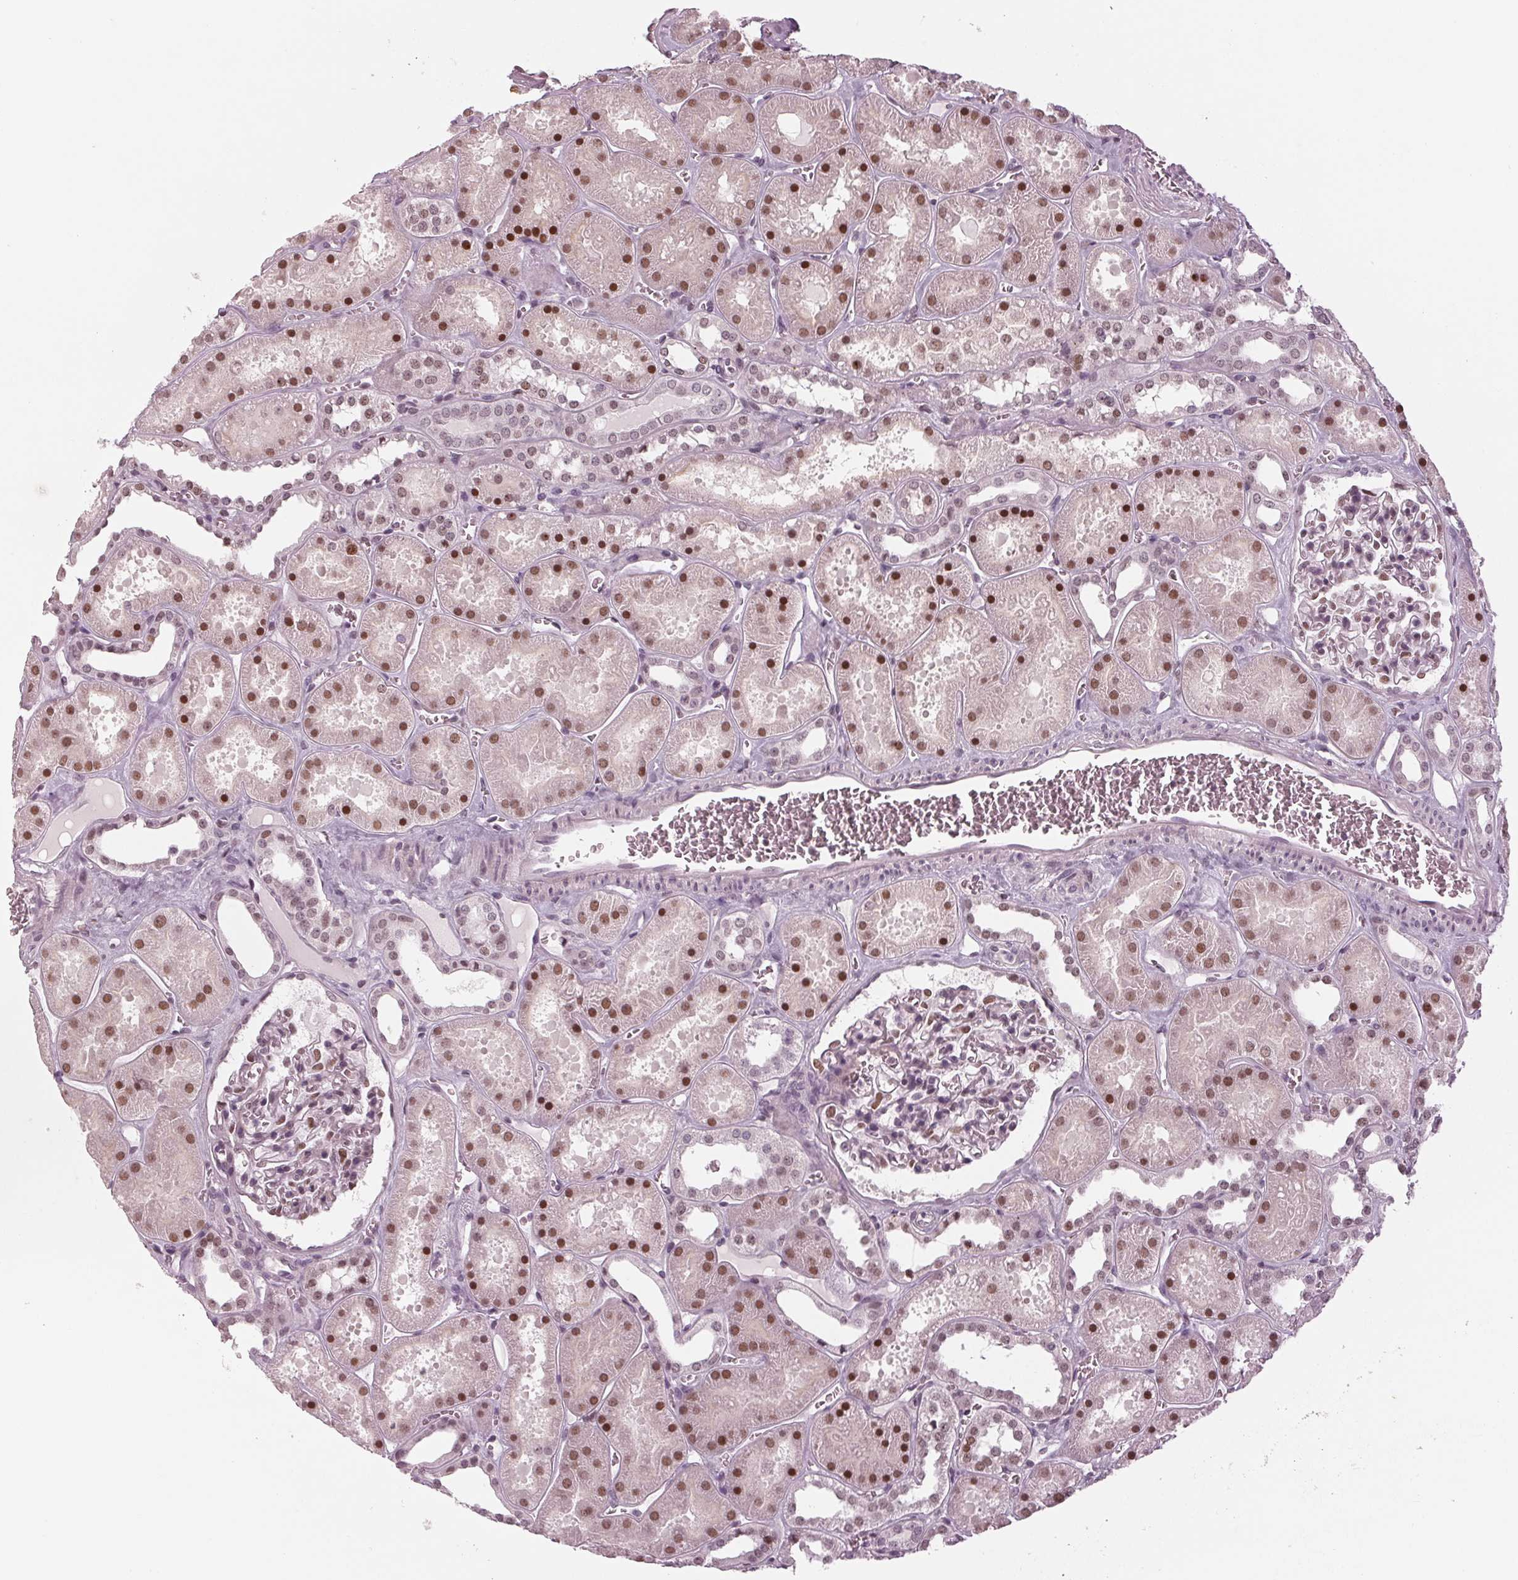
{"staining": {"intensity": "moderate", "quantity": "<25%", "location": "nuclear"}, "tissue": "kidney", "cell_type": "Cells in glomeruli", "image_type": "normal", "snomed": [{"axis": "morphology", "description": "Normal tissue, NOS"}, {"axis": "topography", "description": "Kidney"}], "caption": "The micrograph displays staining of benign kidney, revealing moderate nuclear protein positivity (brown color) within cells in glomeruli.", "gene": "DNMT3L", "patient": {"sex": "female", "age": 41}}